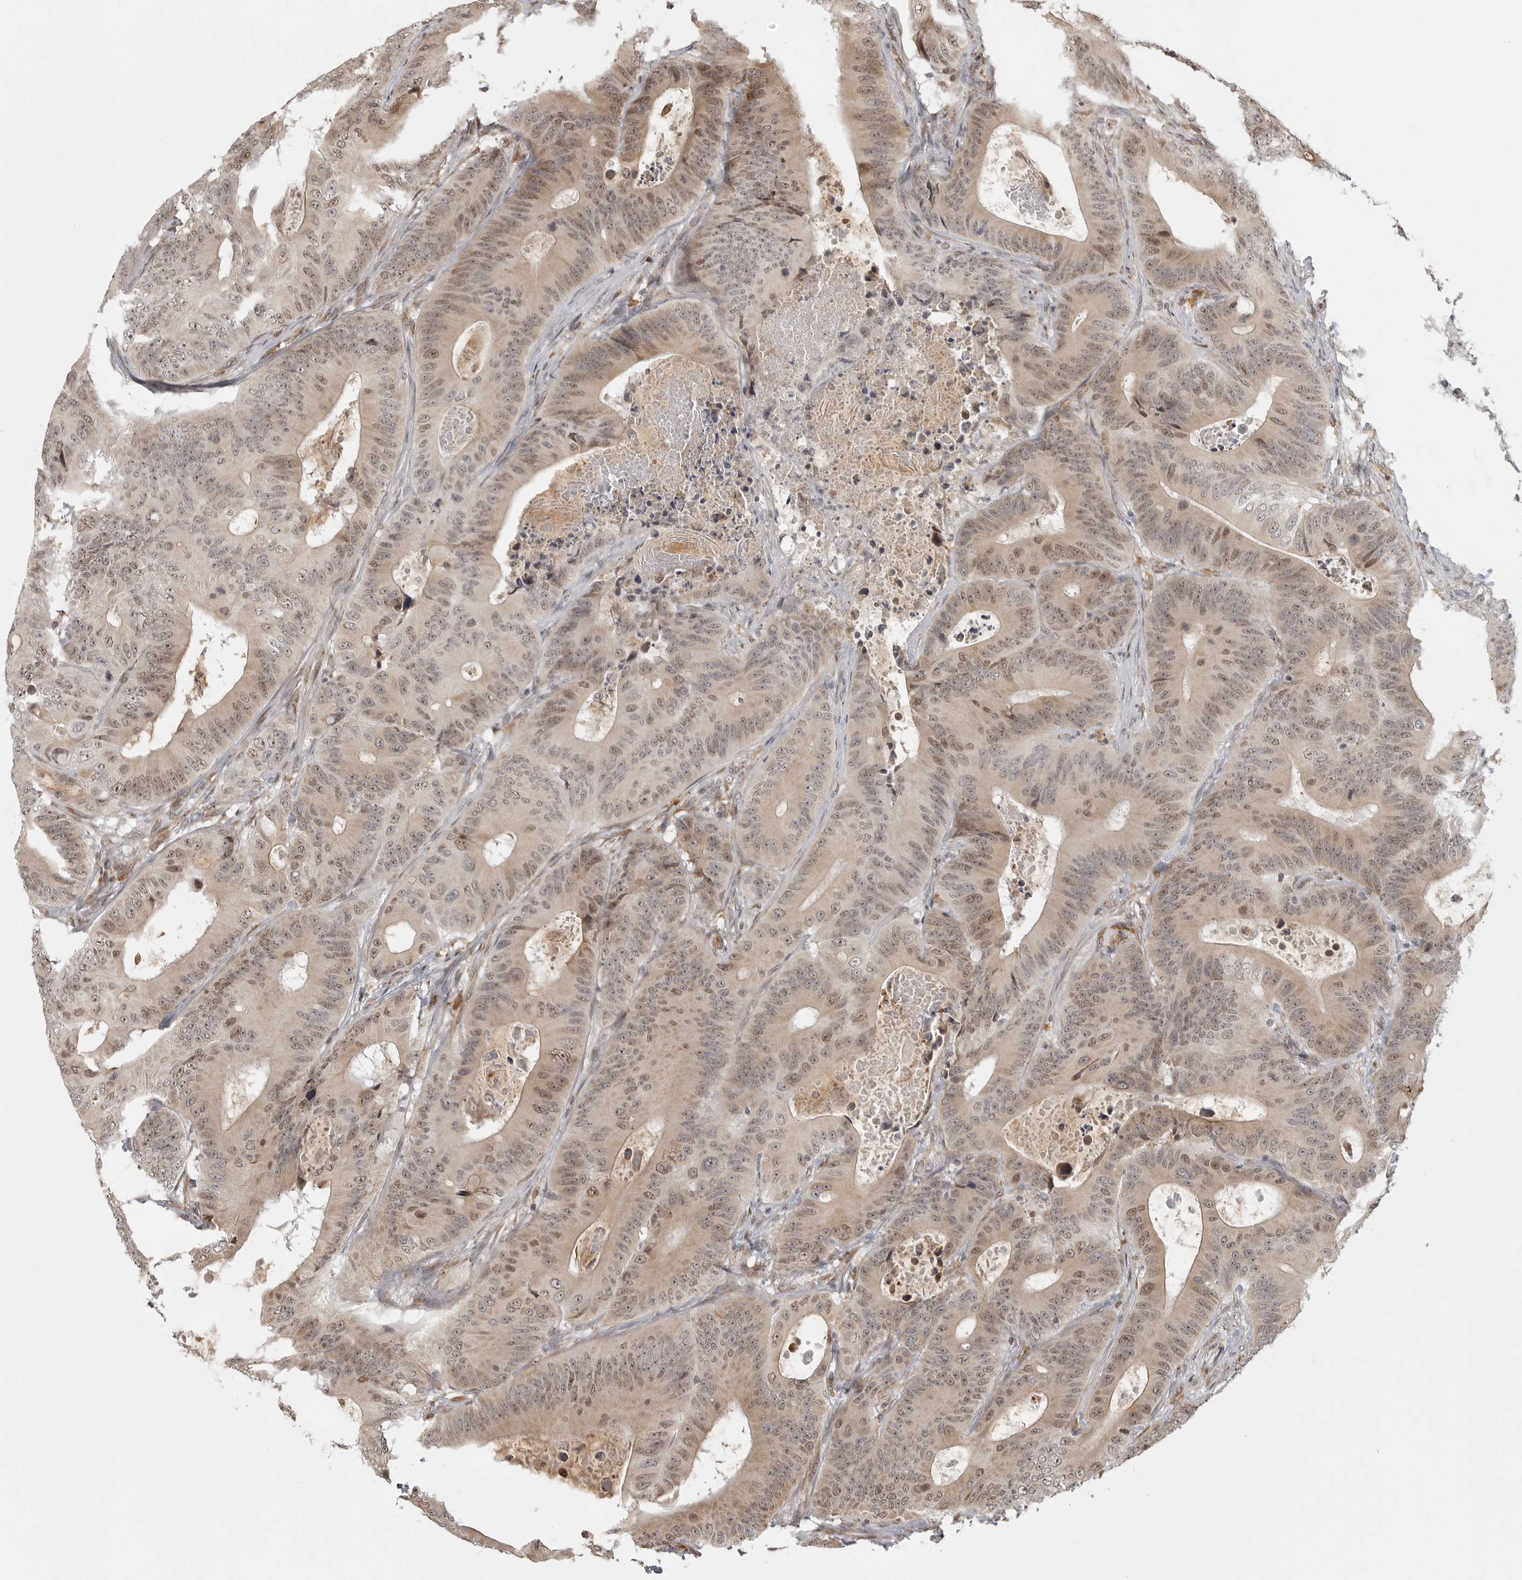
{"staining": {"intensity": "moderate", "quantity": ">75%", "location": "cytoplasmic/membranous,nuclear"}, "tissue": "colorectal cancer", "cell_type": "Tumor cells", "image_type": "cancer", "snomed": [{"axis": "morphology", "description": "Adenocarcinoma, NOS"}, {"axis": "topography", "description": "Colon"}], "caption": "Colorectal adenocarcinoma stained for a protein shows moderate cytoplasmic/membranous and nuclear positivity in tumor cells.", "gene": "ISG20L2", "patient": {"sex": "male", "age": 83}}